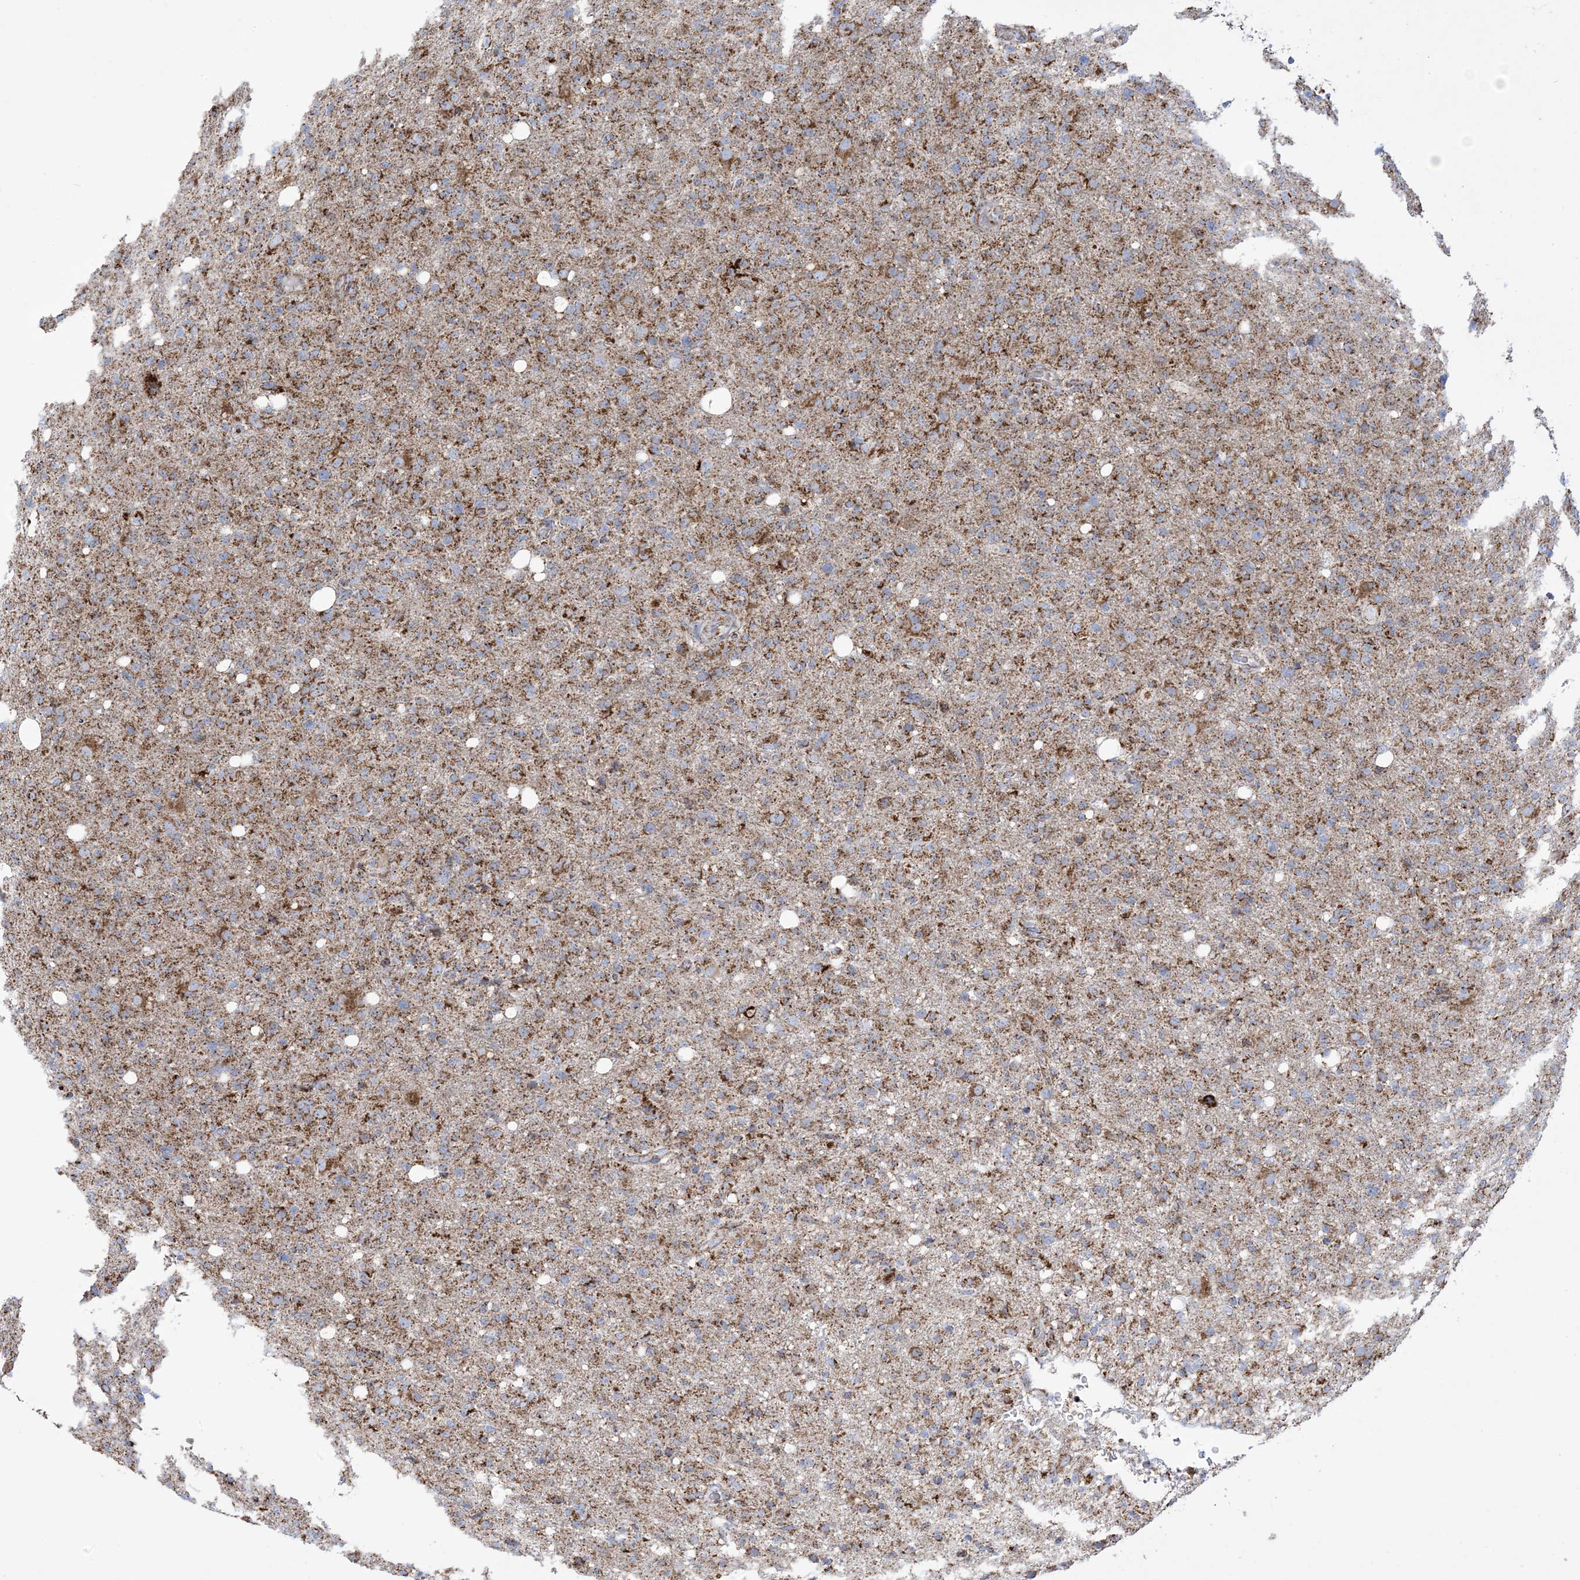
{"staining": {"intensity": "moderate", "quantity": ">75%", "location": "cytoplasmic/membranous"}, "tissue": "glioma", "cell_type": "Tumor cells", "image_type": "cancer", "snomed": [{"axis": "morphology", "description": "Glioma, malignant, High grade"}, {"axis": "topography", "description": "Brain"}], "caption": "Glioma stained with a brown dye demonstrates moderate cytoplasmic/membranous positive staining in approximately >75% of tumor cells.", "gene": "SAMM50", "patient": {"sex": "female", "age": 57}}